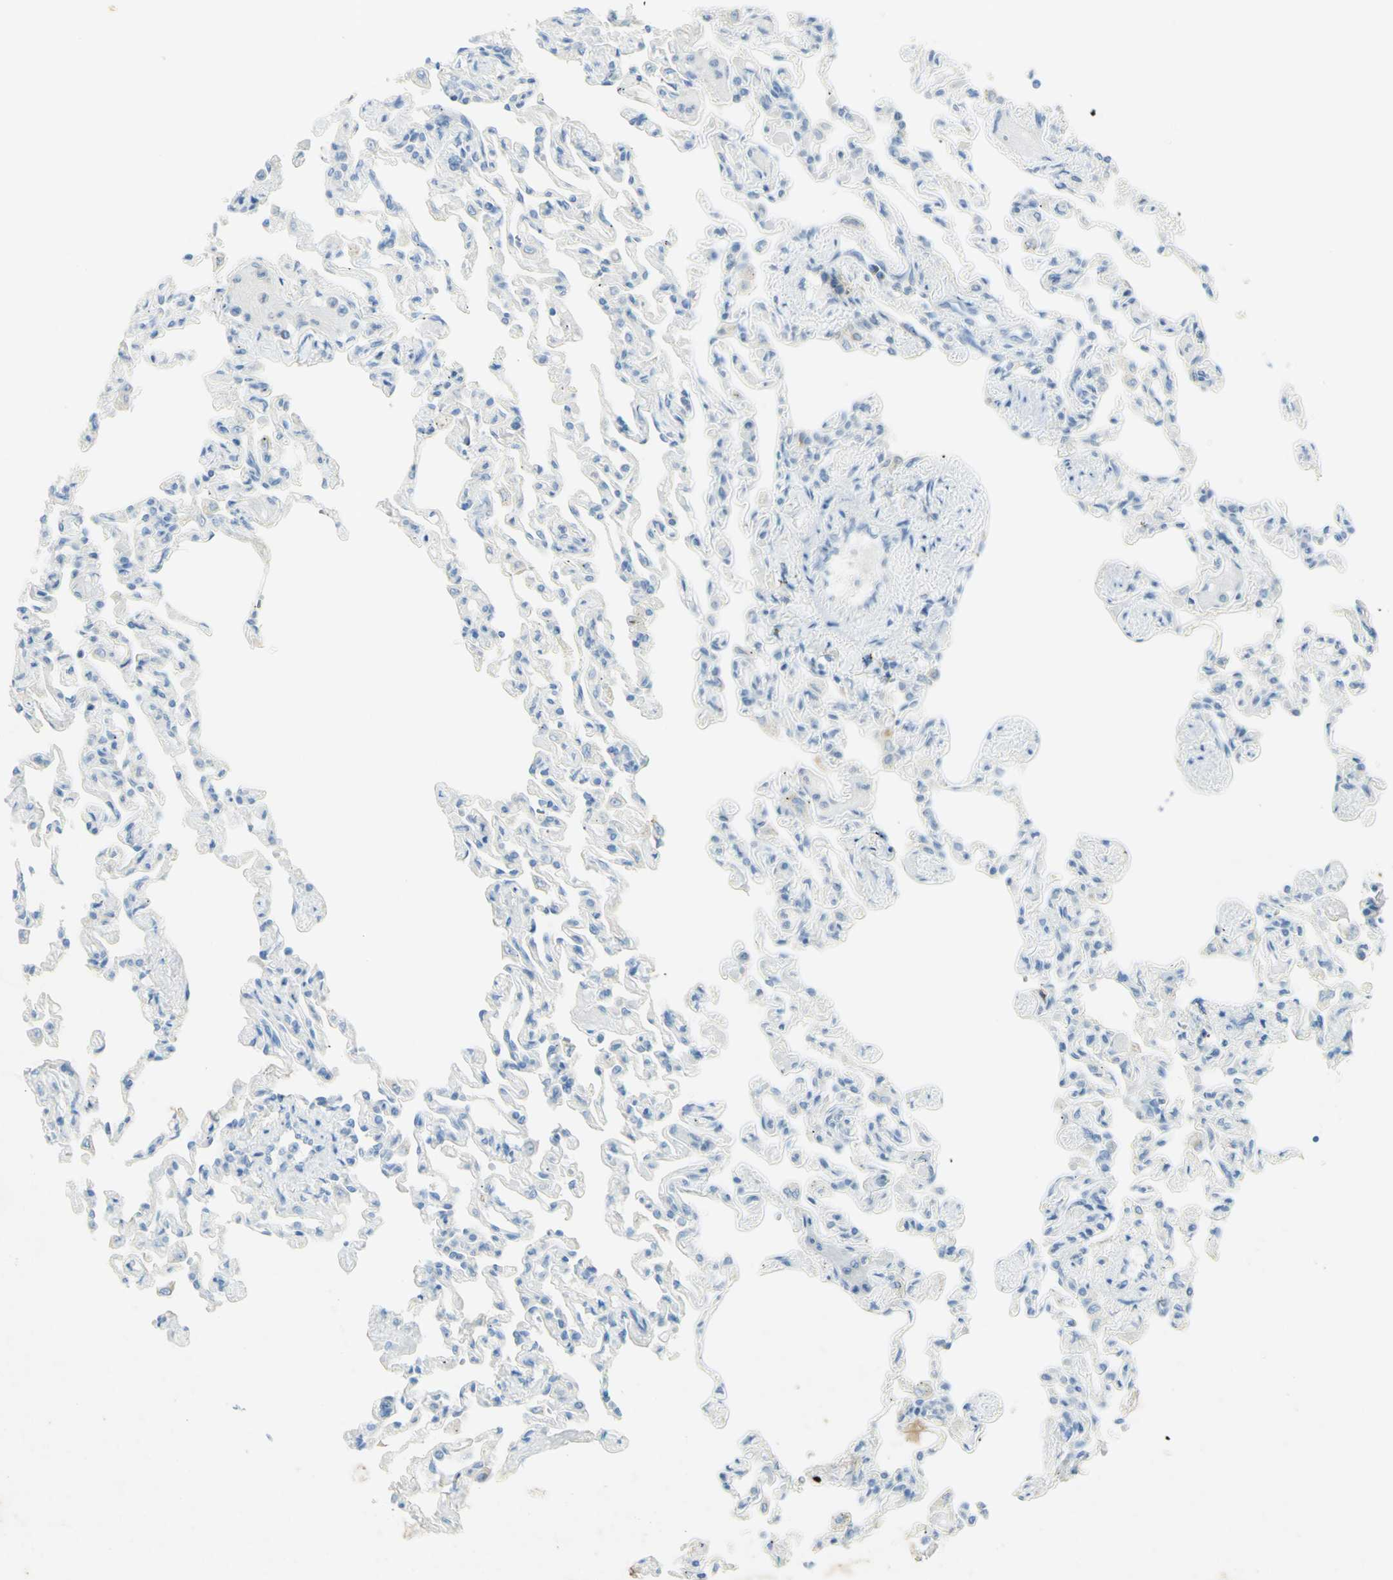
{"staining": {"intensity": "weak", "quantity": ">75%", "location": "cytoplasmic/membranous"}, "tissue": "lung", "cell_type": "Alveolar cells", "image_type": "normal", "snomed": [{"axis": "morphology", "description": "Normal tissue, NOS"}, {"axis": "topography", "description": "Lung"}], "caption": "IHC photomicrograph of benign lung: human lung stained using IHC displays low levels of weak protein expression localized specifically in the cytoplasmic/membranous of alveolar cells, appearing as a cytoplasmic/membranous brown color.", "gene": "GDF15", "patient": {"sex": "male", "age": 21}}